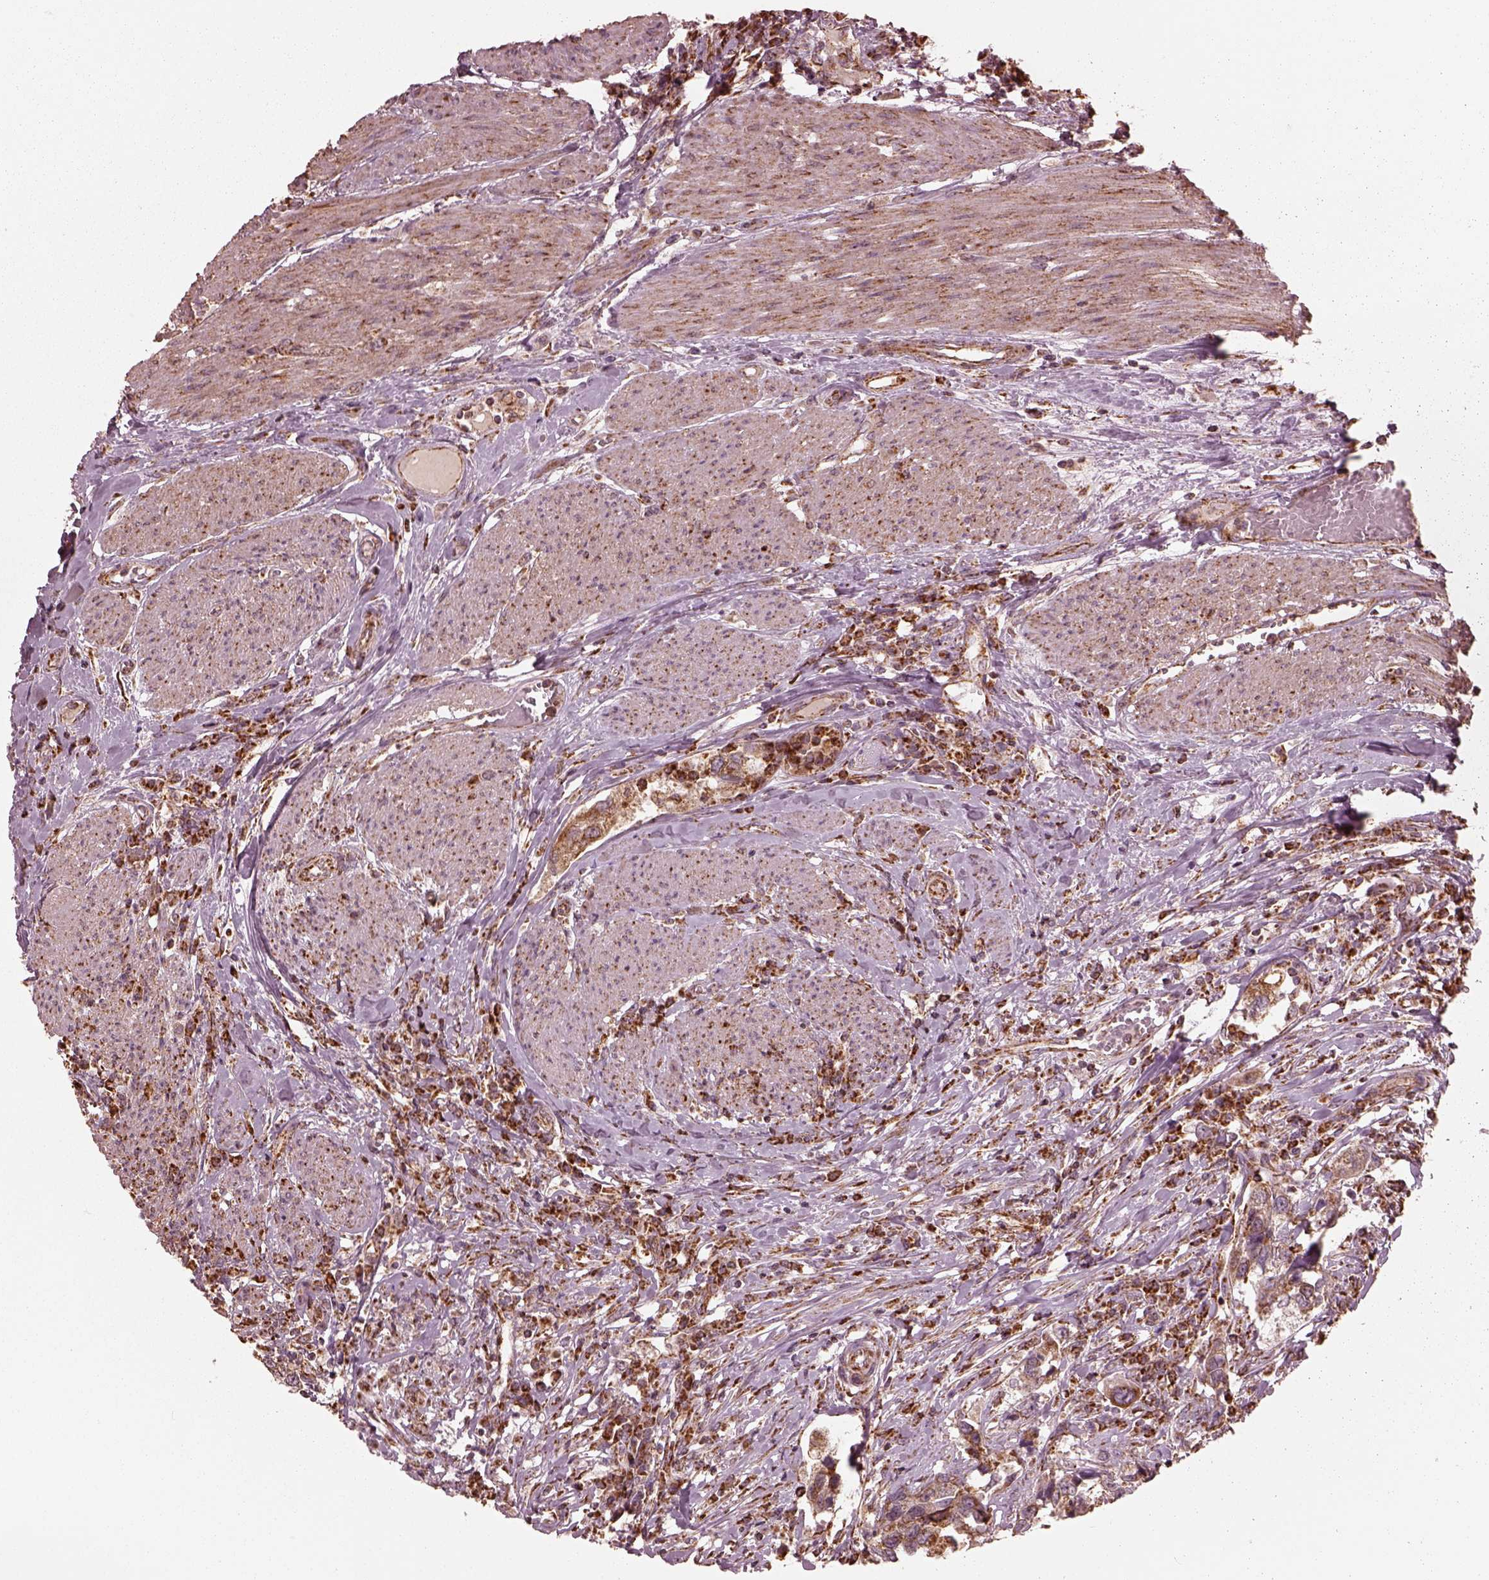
{"staining": {"intensity": "moderate", "quantity": "25%-75%", "location": "cytoplasmic/membranous"}, "tissue": "urothelial cancer", "cell_type": "Tumor cells", "image_type": "cancer", "snomed": [{"axis": "morphology", "description": "Urothelial carcinoma, NOS"}, {"axis": "morphology", "description": "Urothelial carcinoma, High grade"}, {"axis": "topography", "description": "Urinary bladder"}], "caption": "High-power microscopy captured an immunohistochemistry (IHC) photomicrograph of urothelial cancer, revealing moderate cytoplasmic/membranous staining in approximately 25%-75% of tumor cells.", "gene": "NDUFB10", "patient": {"sex": "male", "age": 63}}